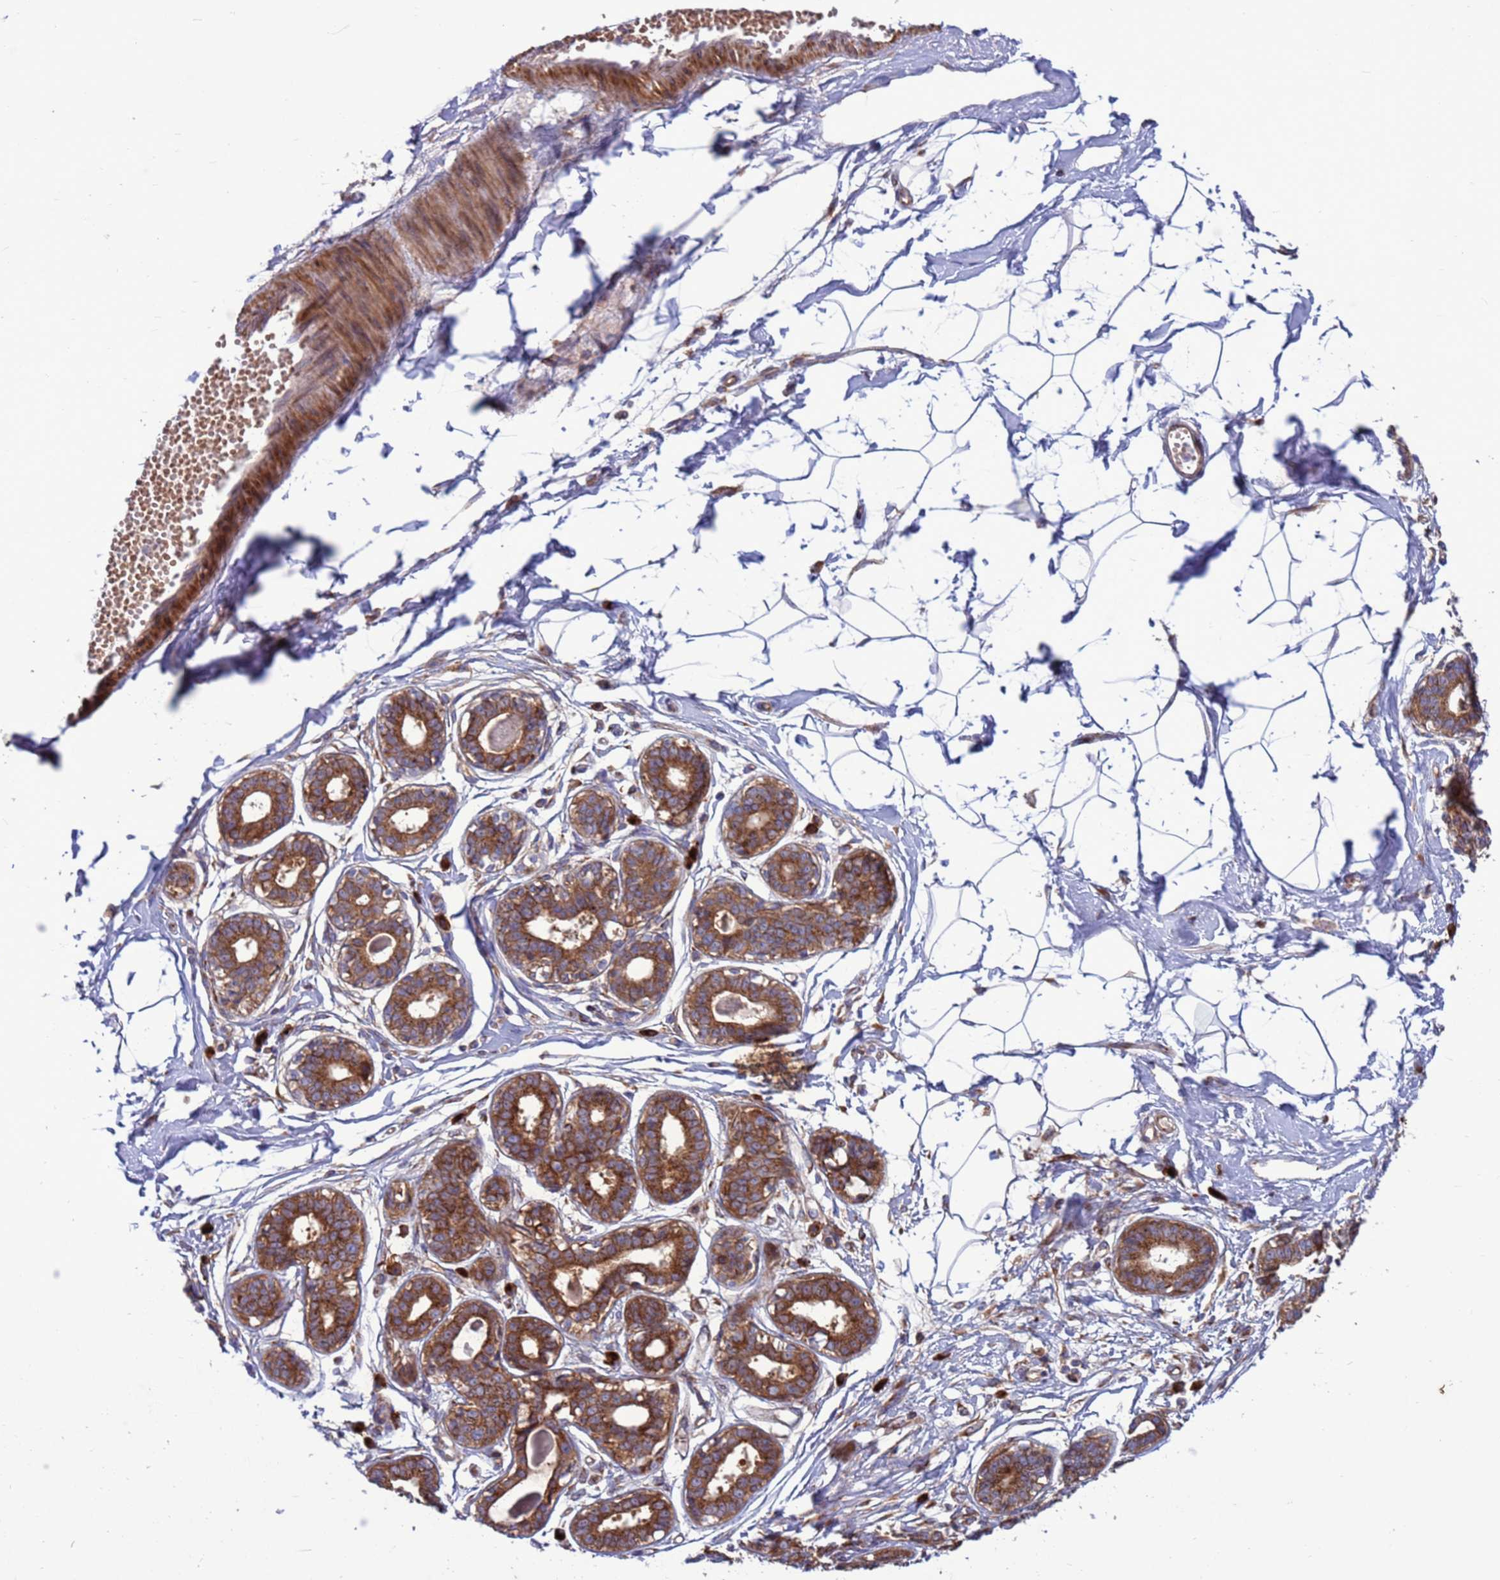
{"staining": {"intensity": "negative", "quantity": "none", "location": "none"}, "tissue": "breast", "cell_type": "Adipocytes", "image_type": "normal", "snomed": [{"axis": "morphology", "description": "Normal tissue, NOS"}, {"axis": "topography", "description": "Breast"}], "caption": "Breast stained for a protein using immunohistochemistry (IHC) demonstrates no positivity adipocytes.", "gene": "ZC3HAV1", "patient": {"sex": "female", "age": 45}}